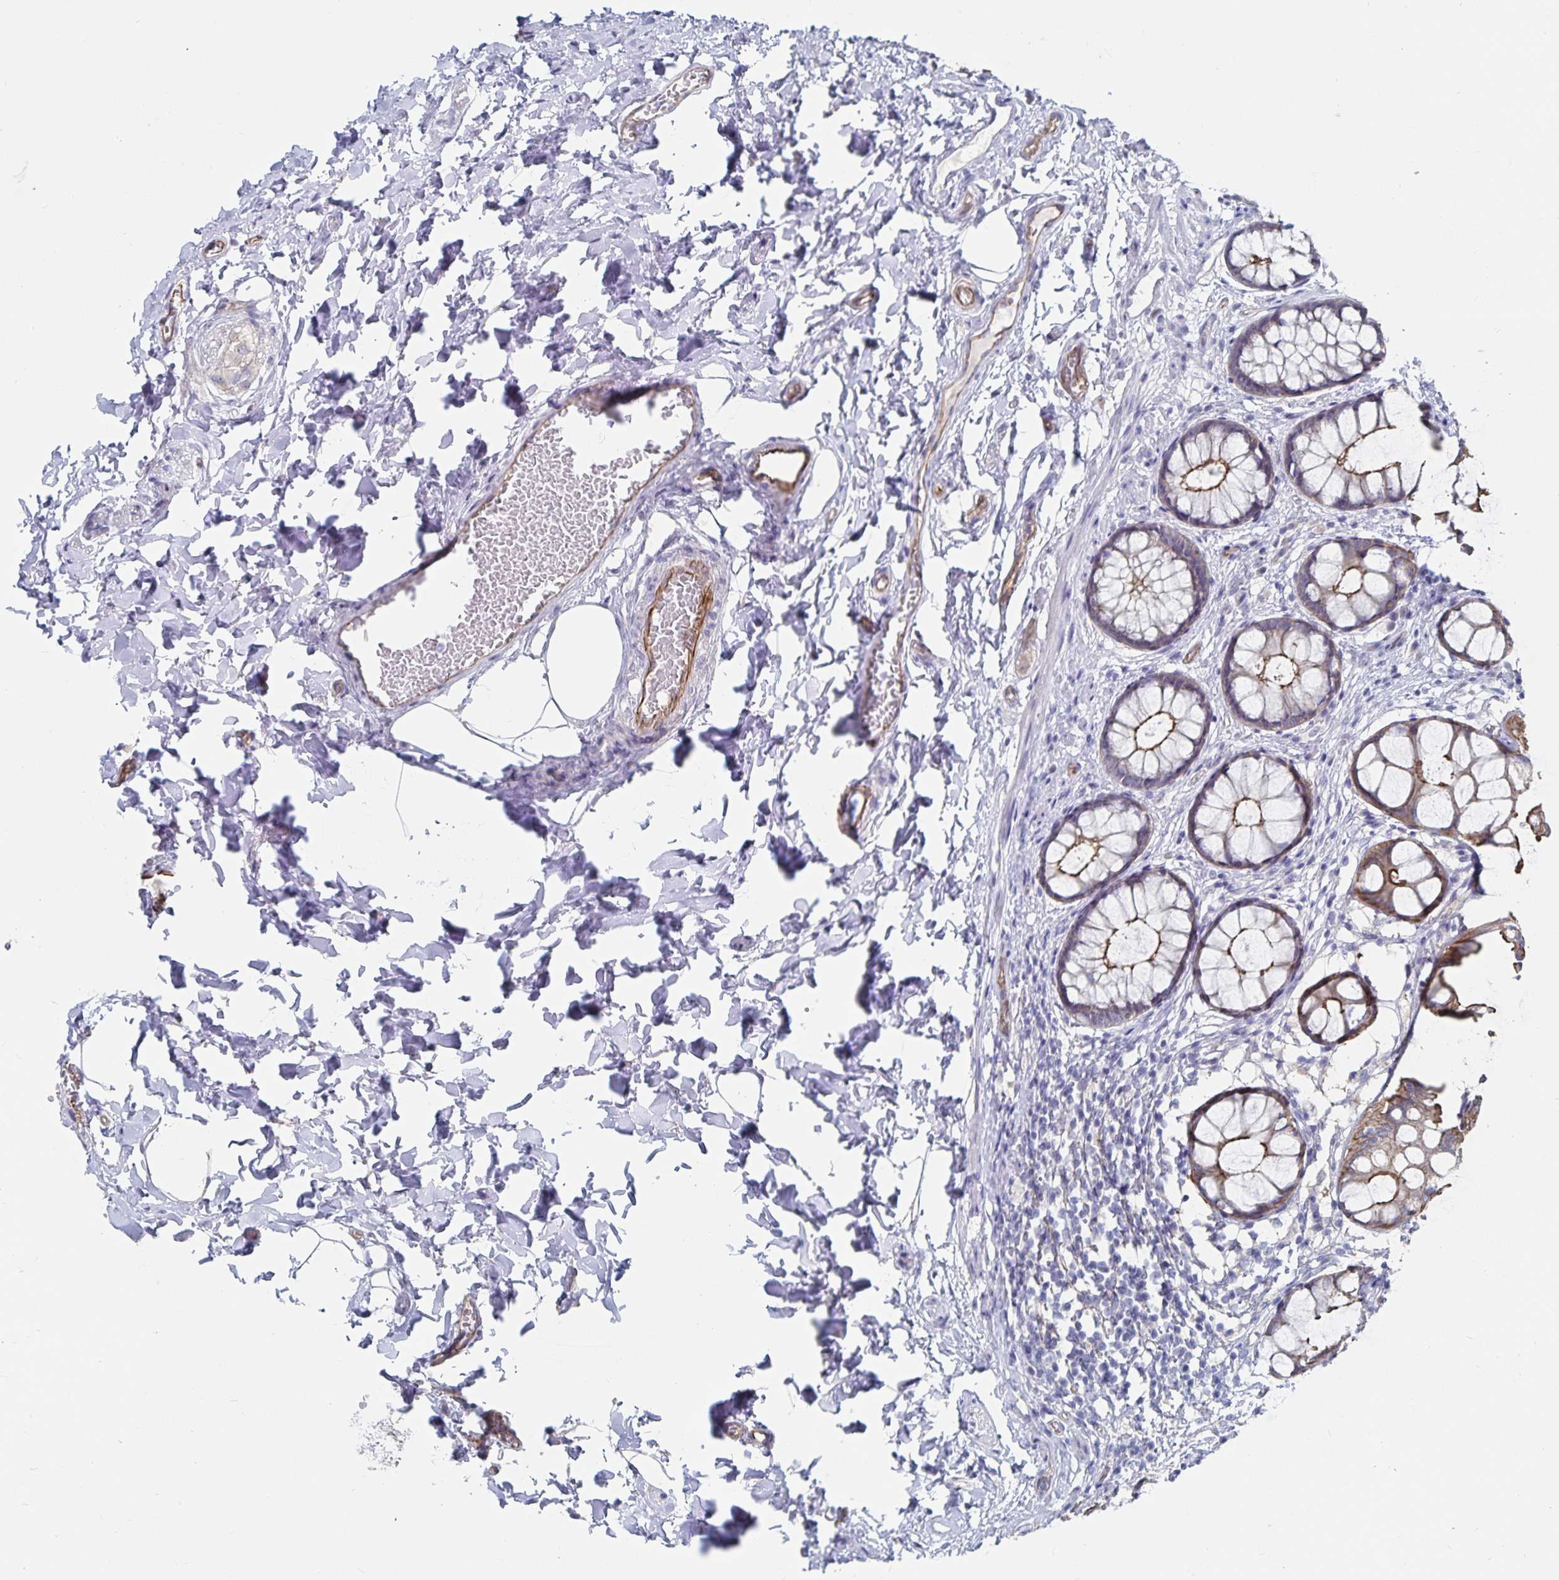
{"staining": {"intensity": "moderate", "quantity": ">75%", "location": "cytoplasmic/membranous"}, "tissue": "rectum", "cell_type": "Glandular cells", "image_type": "normal", "snomed": [{"axis": "morphology", "description": "Normal tissue, NOS"}, {"axis": "topography", "description": "Rectum"}], "caption": "High-power microscopy captured an immunohistochemistry micrograph of benign rectum, revealing moderate cytoplasmic/membranous expression in about >75% of glandular cells.", "gene": "SSTR1", "patient": {"sex": "female", "age": 62}}